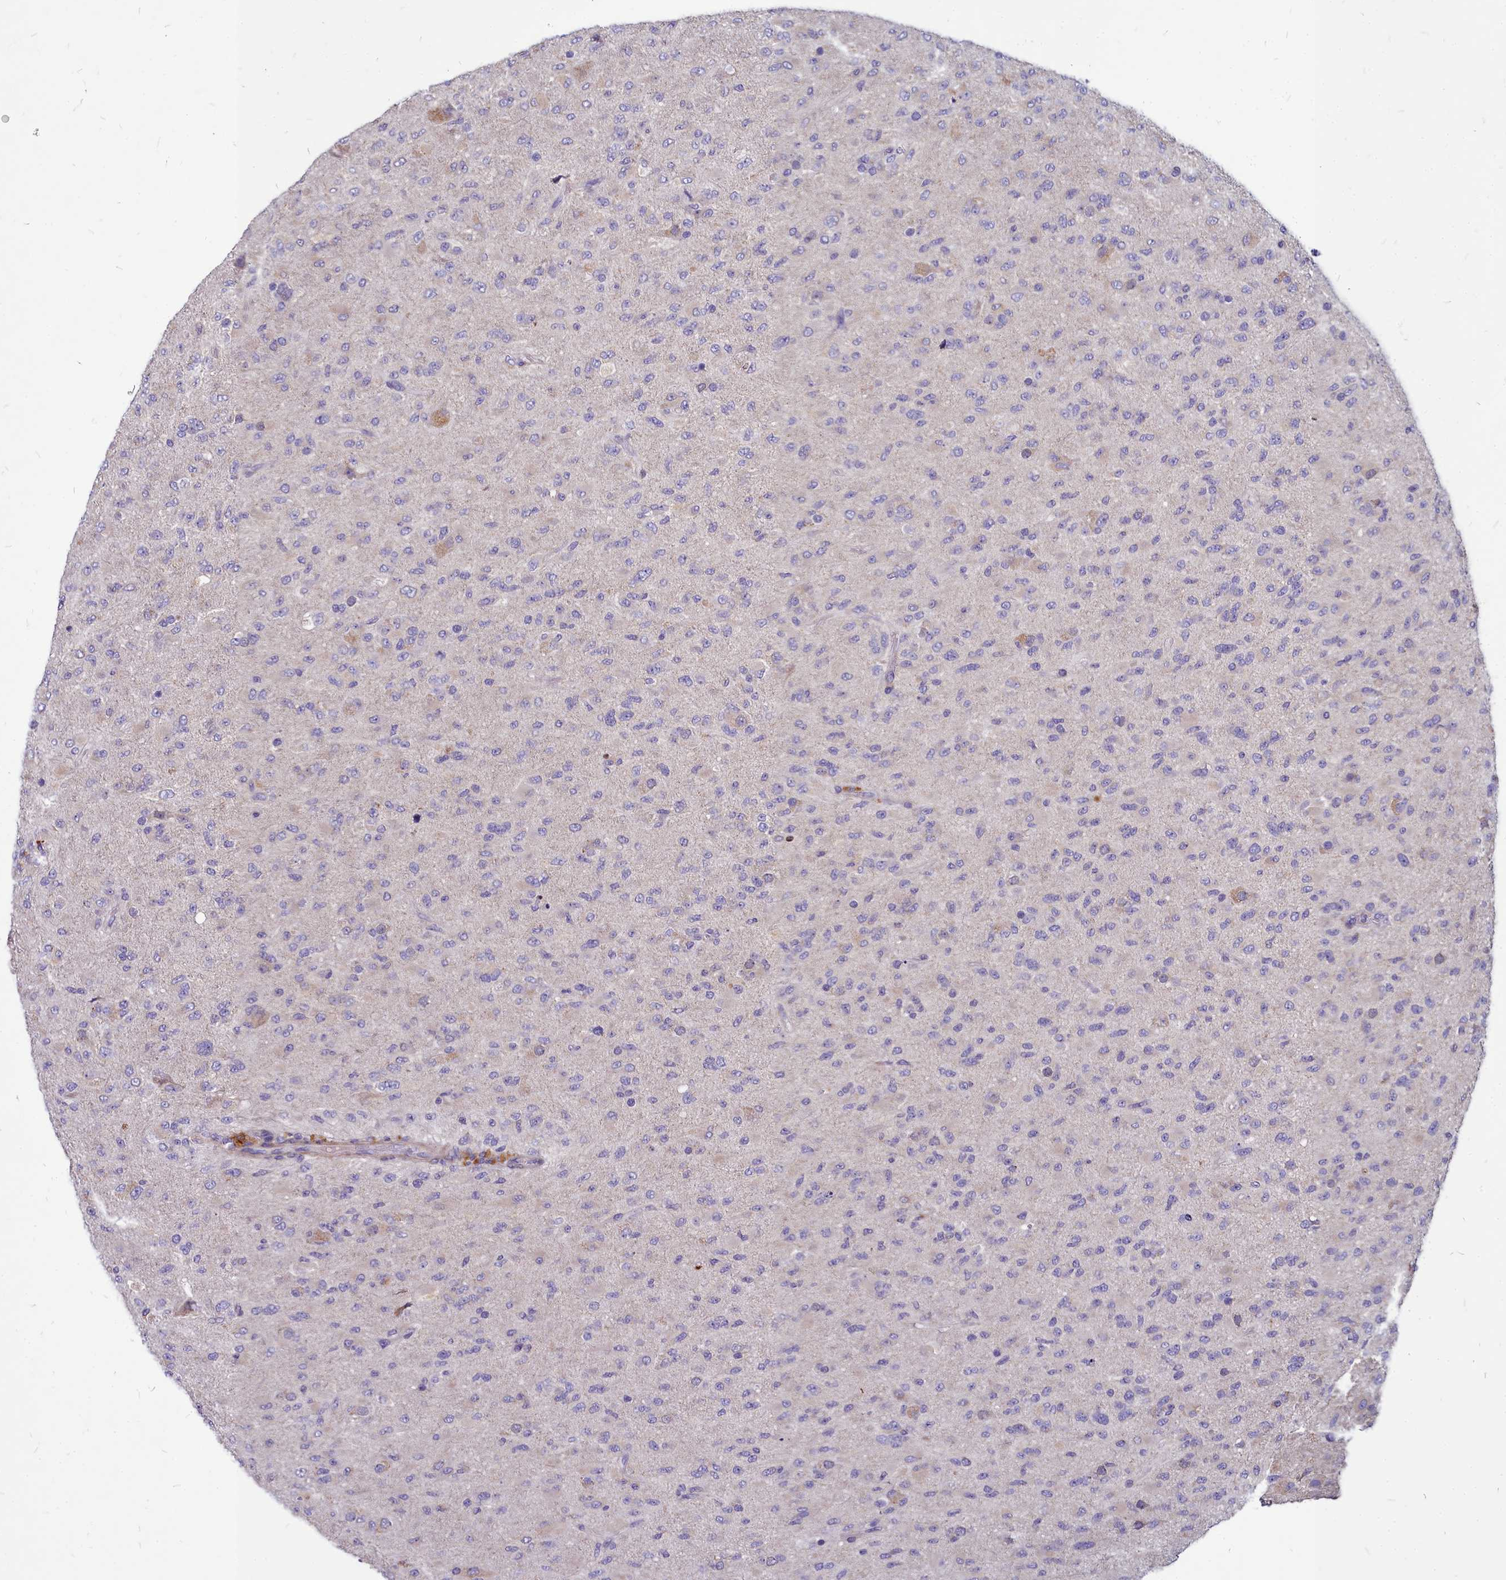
{"staining": {"intensity": "negative", "quantity": "none", "location": "none"}, "tissue": "glioma", "cell_type": "Tumor cells", "image_type": "cancer", "snomed": [{"axis": "morphology", "description": "Glioma, malignant, Low grade"}, {"axis": "topography", "description": "Brain"}], "caption": "There is no significant expression in tumor cells of glioma.", "gene": "SMPD4", "patient": {"sex": "male", "age": 65}}